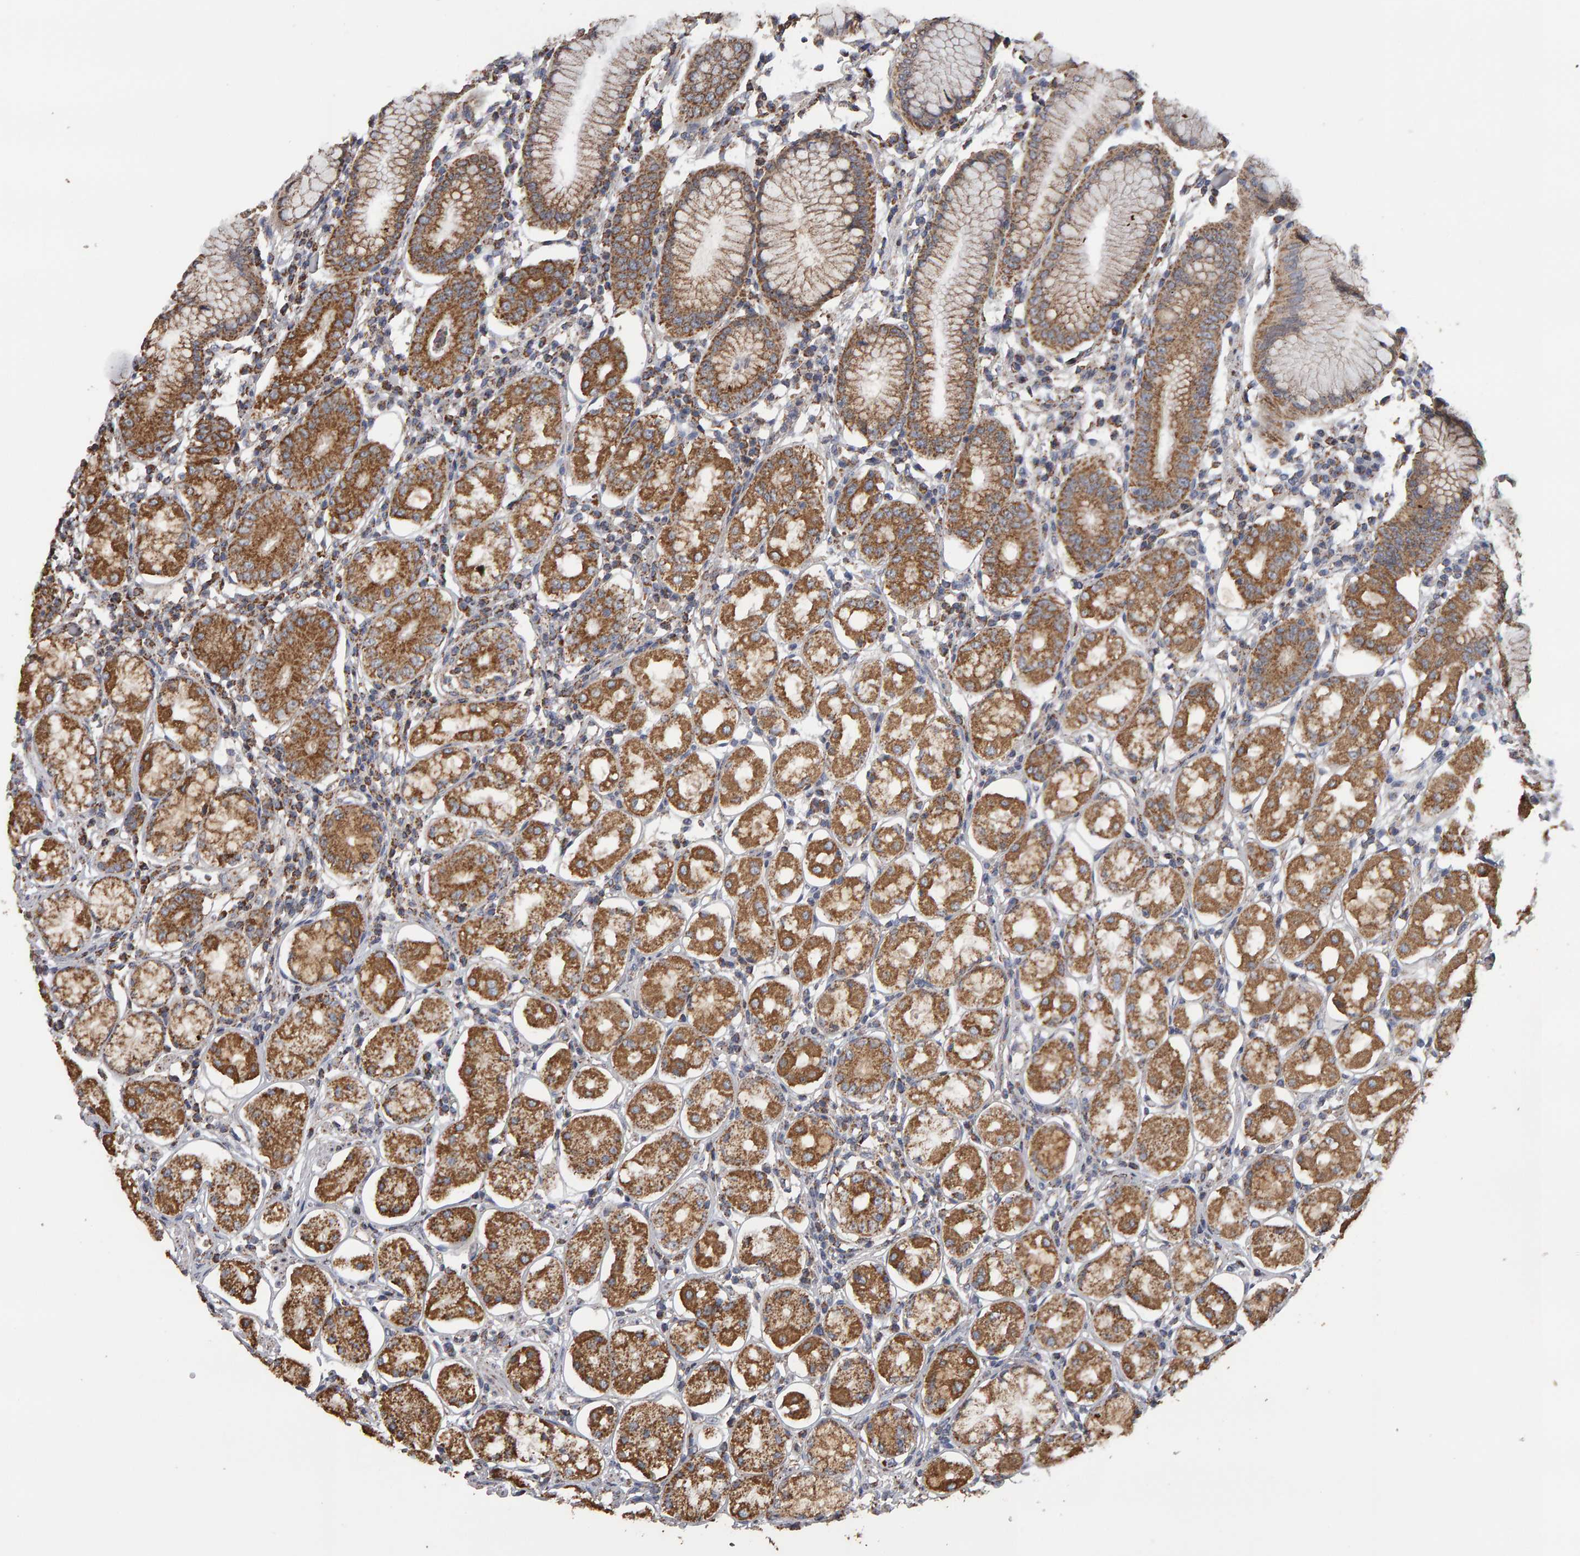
{"staining": {"intensity": "moderate", "quantity": ">75%", "location": "cytoplasmic/membranous"}, "tissue": "stomach", "cell_type": "Glandular cells", "image_type": "normal", "snomed": [{"axis": "morphology", "description": "Normal tissue, NOS"}, {"axis": "topography", "description": "Stomach"}, {"axis": "topography", "description": "Stomach, lower"}], "caption": "Protein expression analysis of normal stomach exhibits moderate cytoplasmic/membranous expression in about >75% of glandular cells.", "gene": "TOM1L1", "patient": {"sex": "female", "age": 56}}